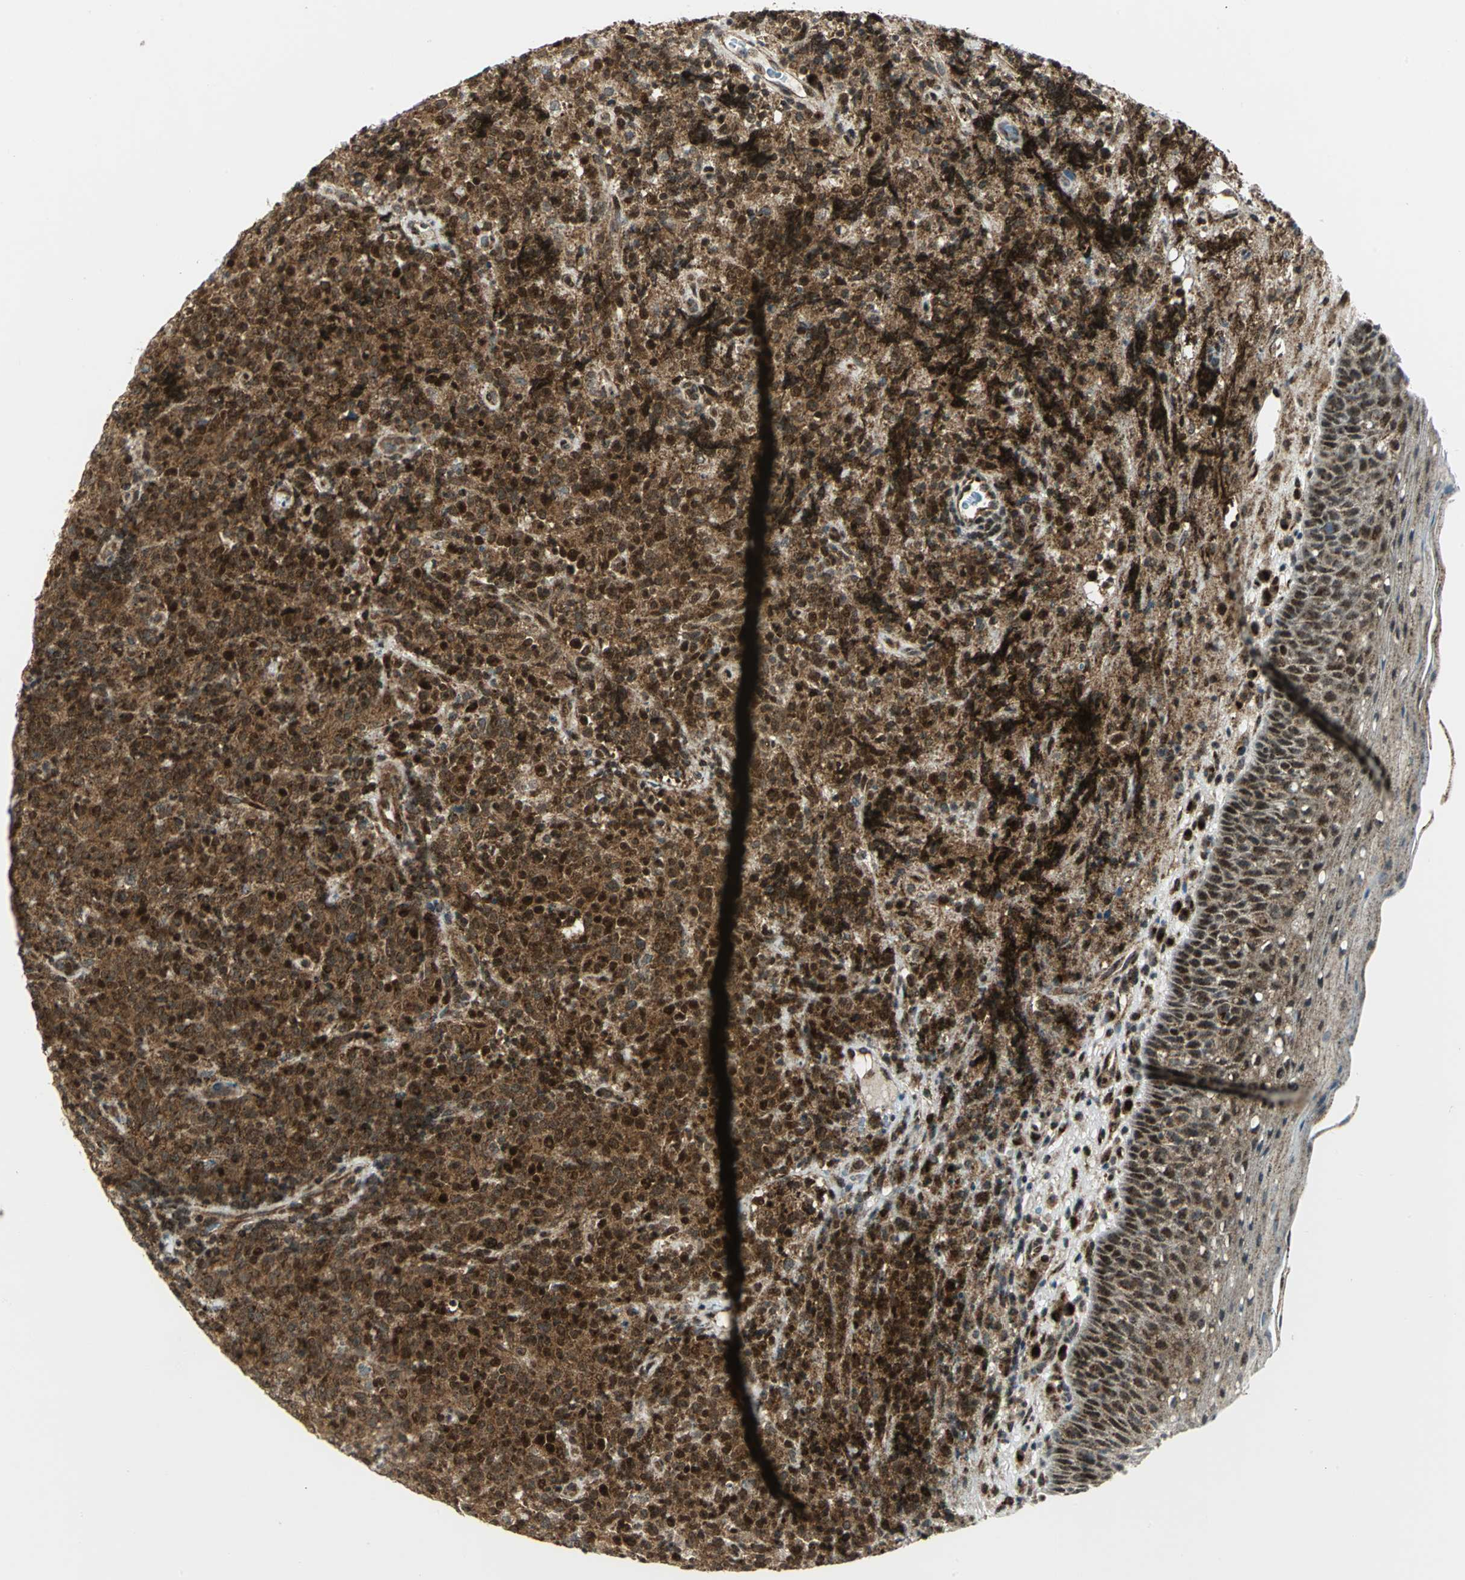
{"staining": {"intensity": "strong", "quantity": ">75%", "location": "cytoplasmic/membranous,nuclear"}, "tissue": "lymphoma", "cell_type": "Tumor cells", "image_type": "cancer", "snomed": [{"axis": "morphology", "description": "Malignant lymphoma, non-Hodgkin's type, High grade"}, {"axis": "topography", "description": "Tonsil"}], "caption": "Brown immunohistochemical staining in human high-grade malignant lymphoma, non-Hodgkin's type reveals strong cytoplasmic/membranous and nuclear expression in about >75% of tumor cells. The staining is performed using DAB (3,3'-diaminobenzidine) brown chromogen to label protein expression. The nuclei are counter-stained blue using hematoxylin.", "gene": "ATP6V1A", "patient": {"sex": "female", "age": 36}}